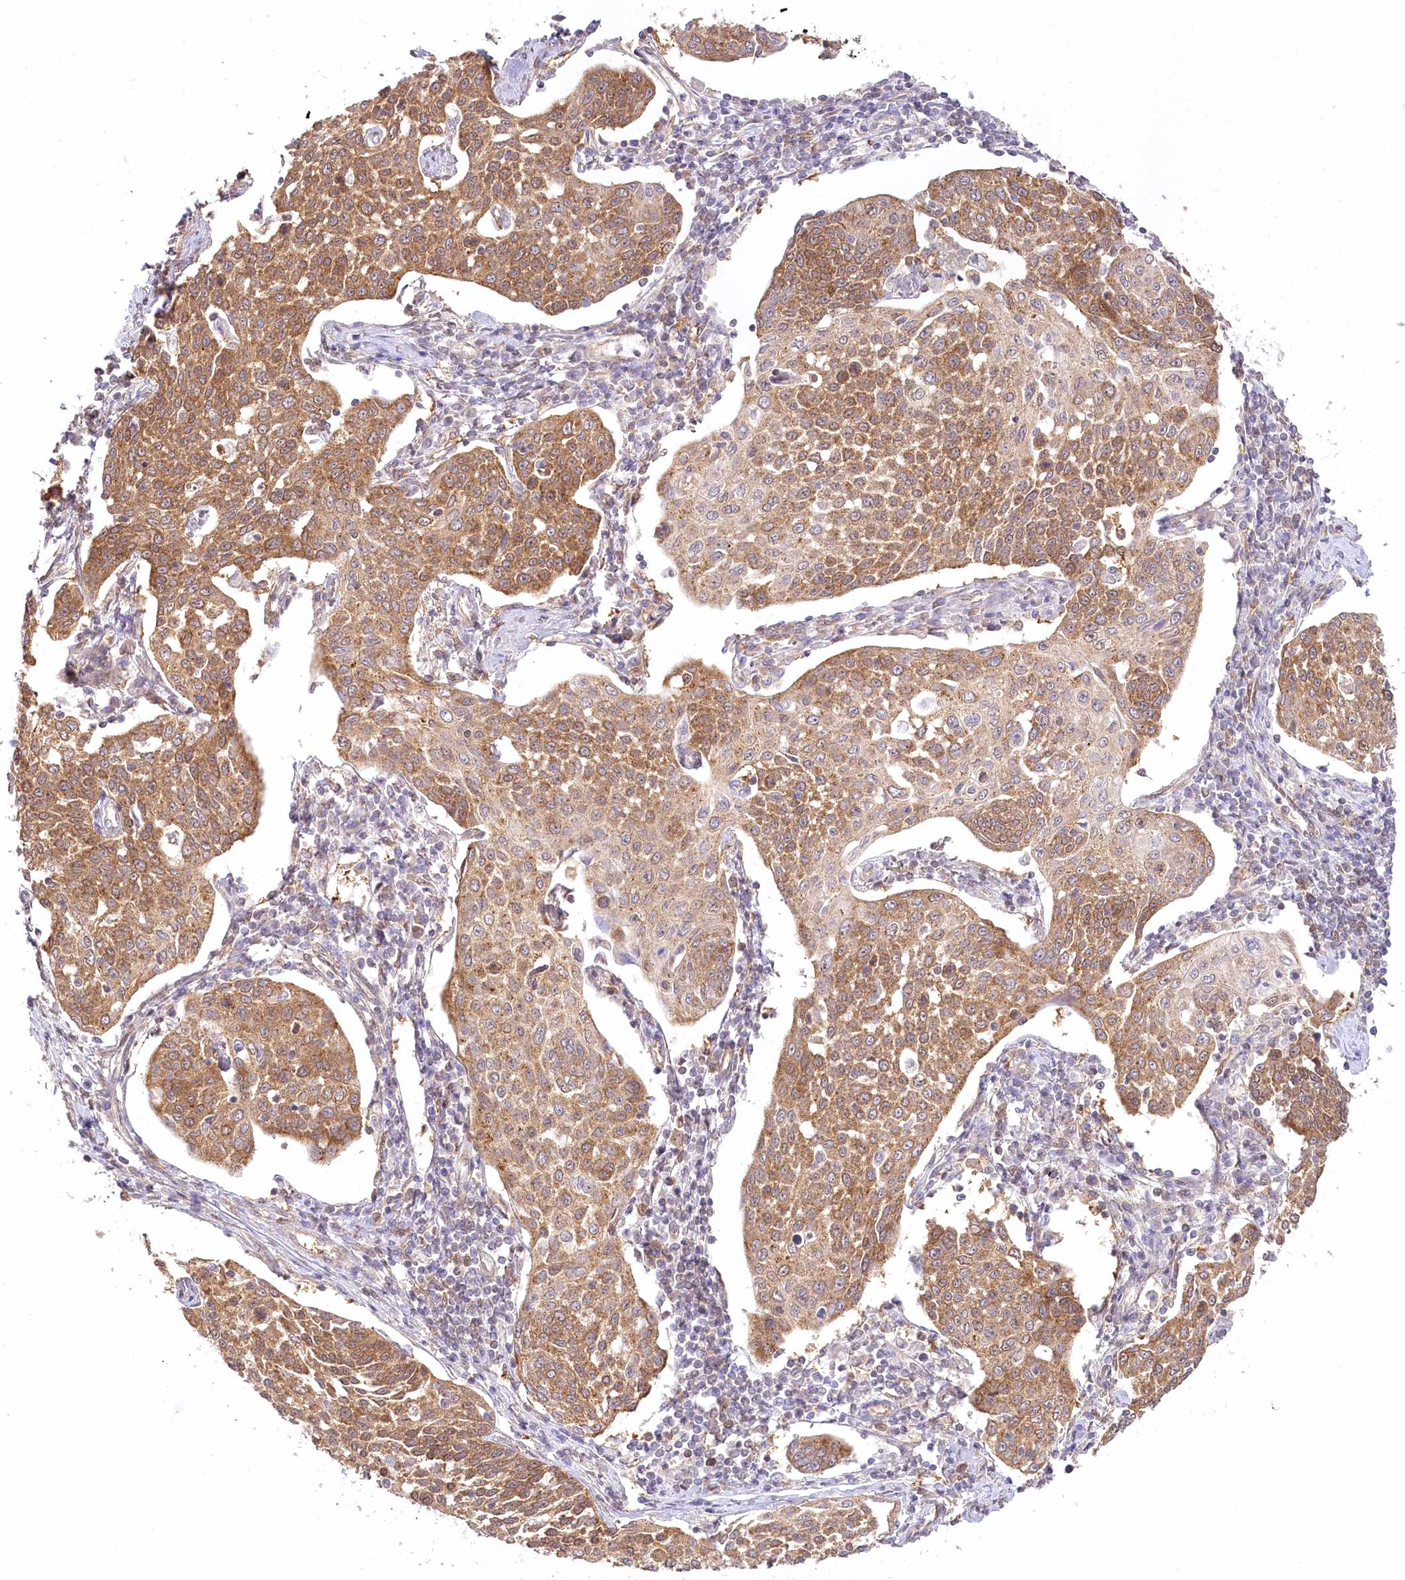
{"staining": {"intensity": "moderate", "quantity": ">75%", "location": "cytoplasmic/membranous"}, "tissue": "cervical cancer", "cell_type": "Tumor cells", "image_type": "cancer", "snomed": [{"axis": "morphology", "description": "Squamous cell carcinoma, NOS"}, {"axis": "topography", "description": "Cervix"}], "caption": "Immunohistochemical staining of cervical cancer shows moderate cytoplasmic/membranous protein staining in about >75% of tumor cells. The protein is shown in brown color, while the nuclei are stained blue.", "gene": "INPP4B", "patient": {"sex": "female", "age": 34}}